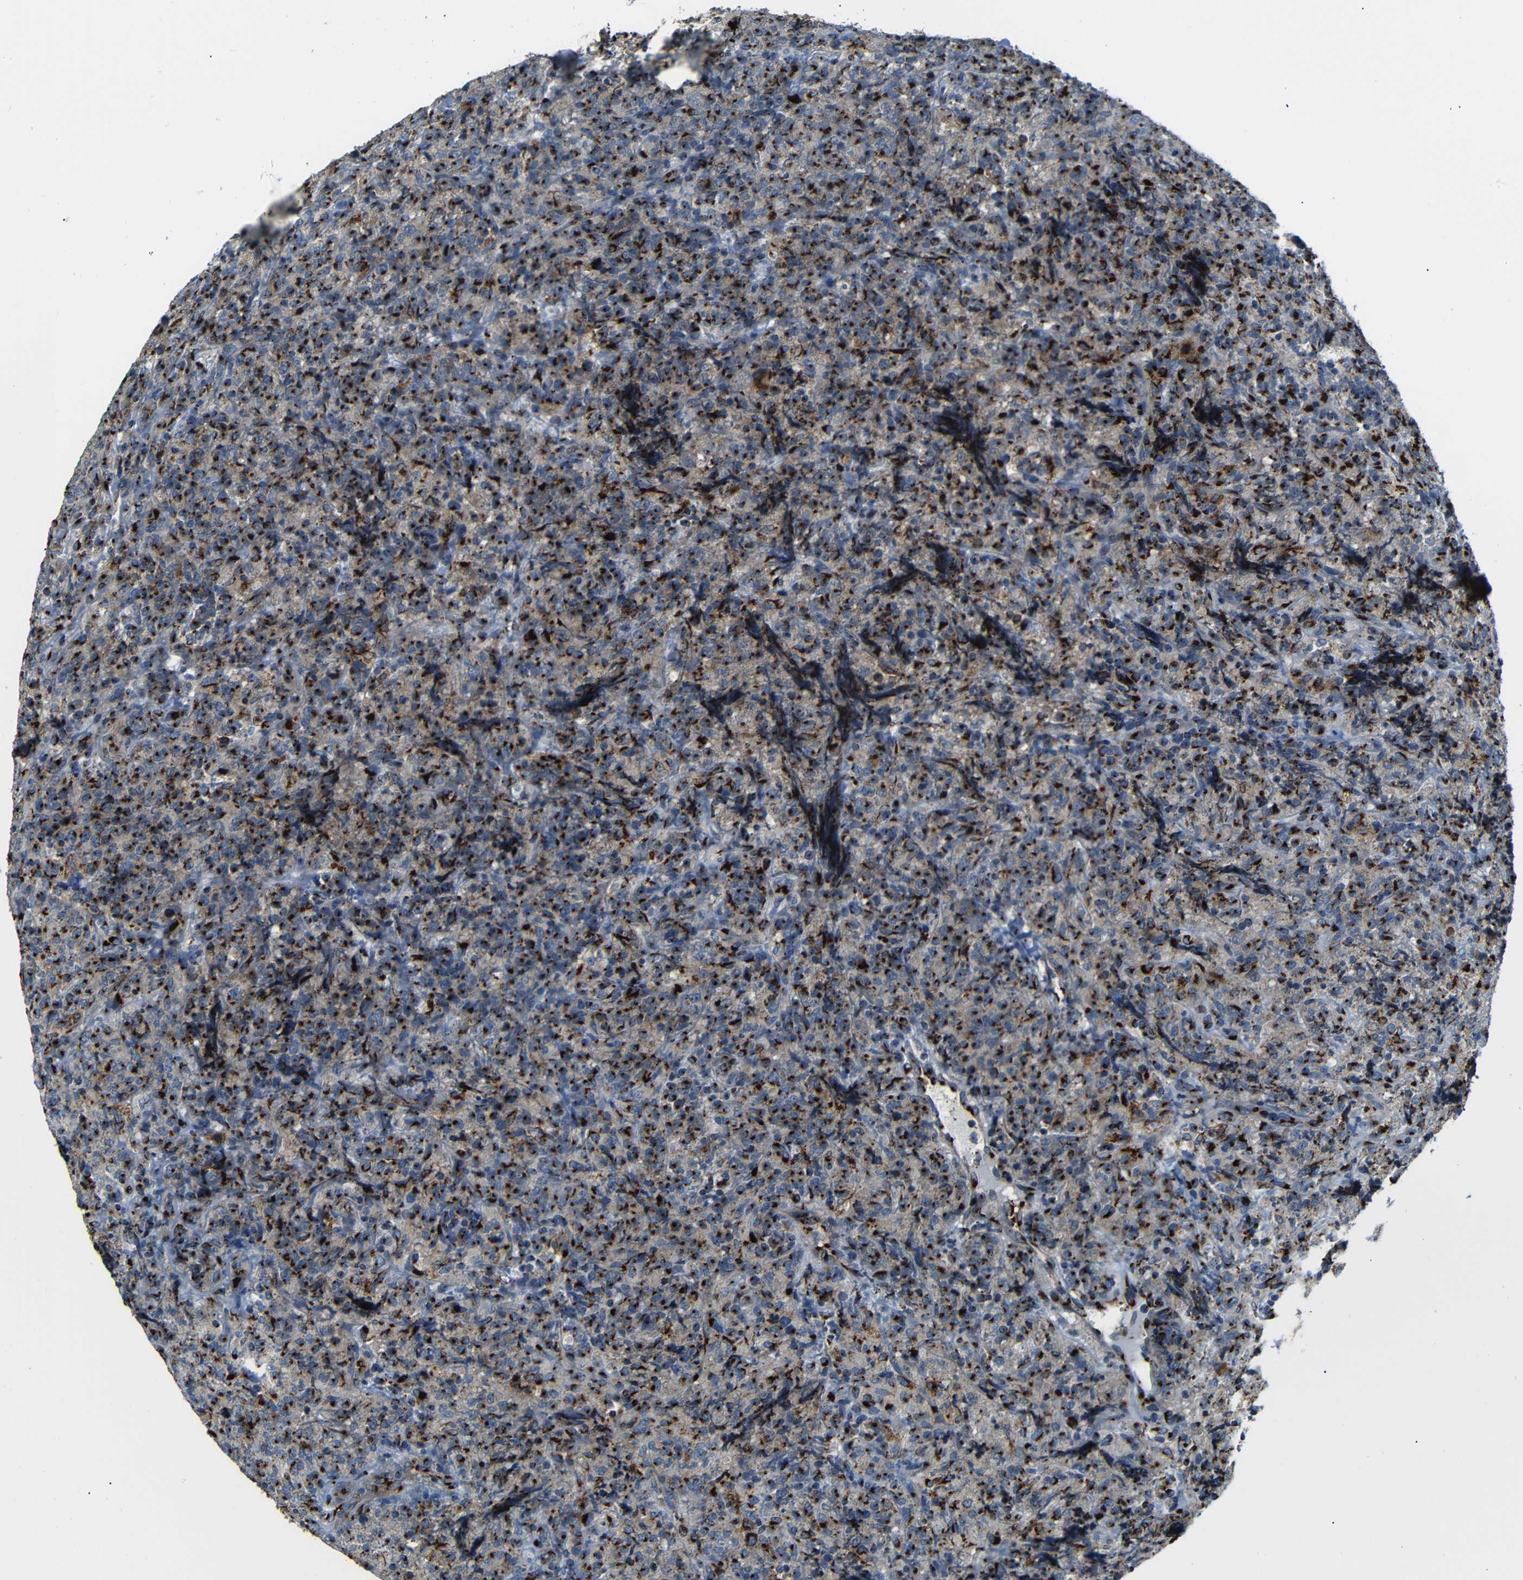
{"staining": {"intensity": "strong", "quantity": ">75%", "location": "cytoplasmic/membranous"}, "tissue": "lymphoma", "cell_type": "Tumor cells", "image_type": "cancer", "snomed": [{"axis": "morphology", "description": "Malignant lymphoma, non-Hodgkin's type, High grade"}, {"axis": "topography", "description": "Tonsil"}], "caption": "Lymphoma stained with immunohistochemistry (IHC) exhibits strong cytoplasmic/membranous expression in approximately >75% of tumor cells.", "gene": "TGOLN2", "patient": {"sex": "female", "age": 36}}